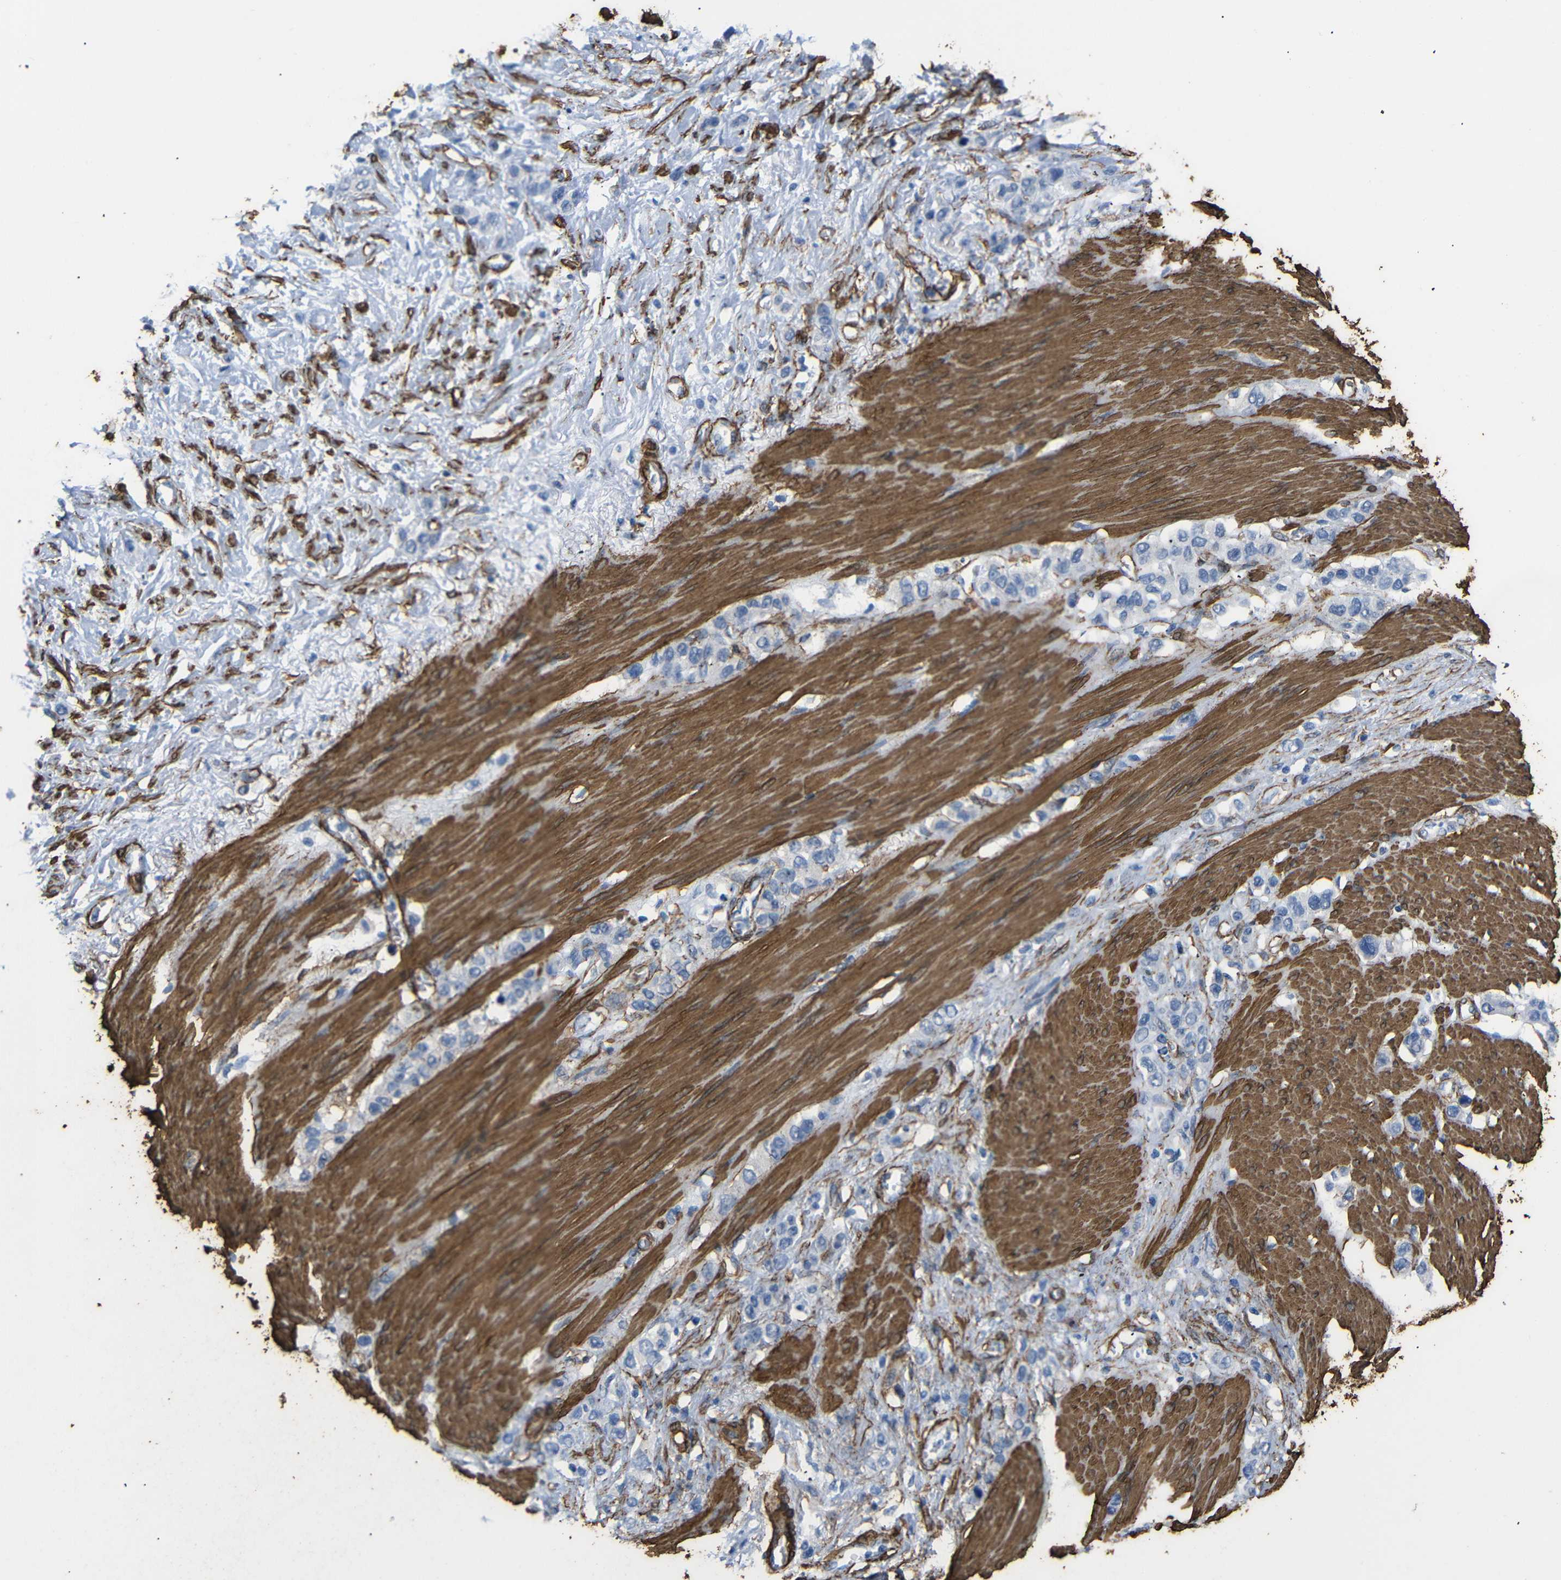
{"staining": {"intensity": "negative", "quantity": "none", "location": "none"}, "tissue": "stomach cancer", "cell_type": "Tumor cells", "image_type": "cancer", "snomed": [{"axis": "morphology", "description": "Adenocarcinoma, NOS"}, {"axis": "morphology", "description": "Adenocarcinoma, High grade"}, {"axis": "topography", "description": "Stomach, upper"}, {"axis": "topography", "description": "Stomach, lower"}], "caption": "Micrograph shows no significant protein expression in tumor cells of stomach cancer.", "gene": "ACTA2", "patient": {"sex": "female", "age": 65}}